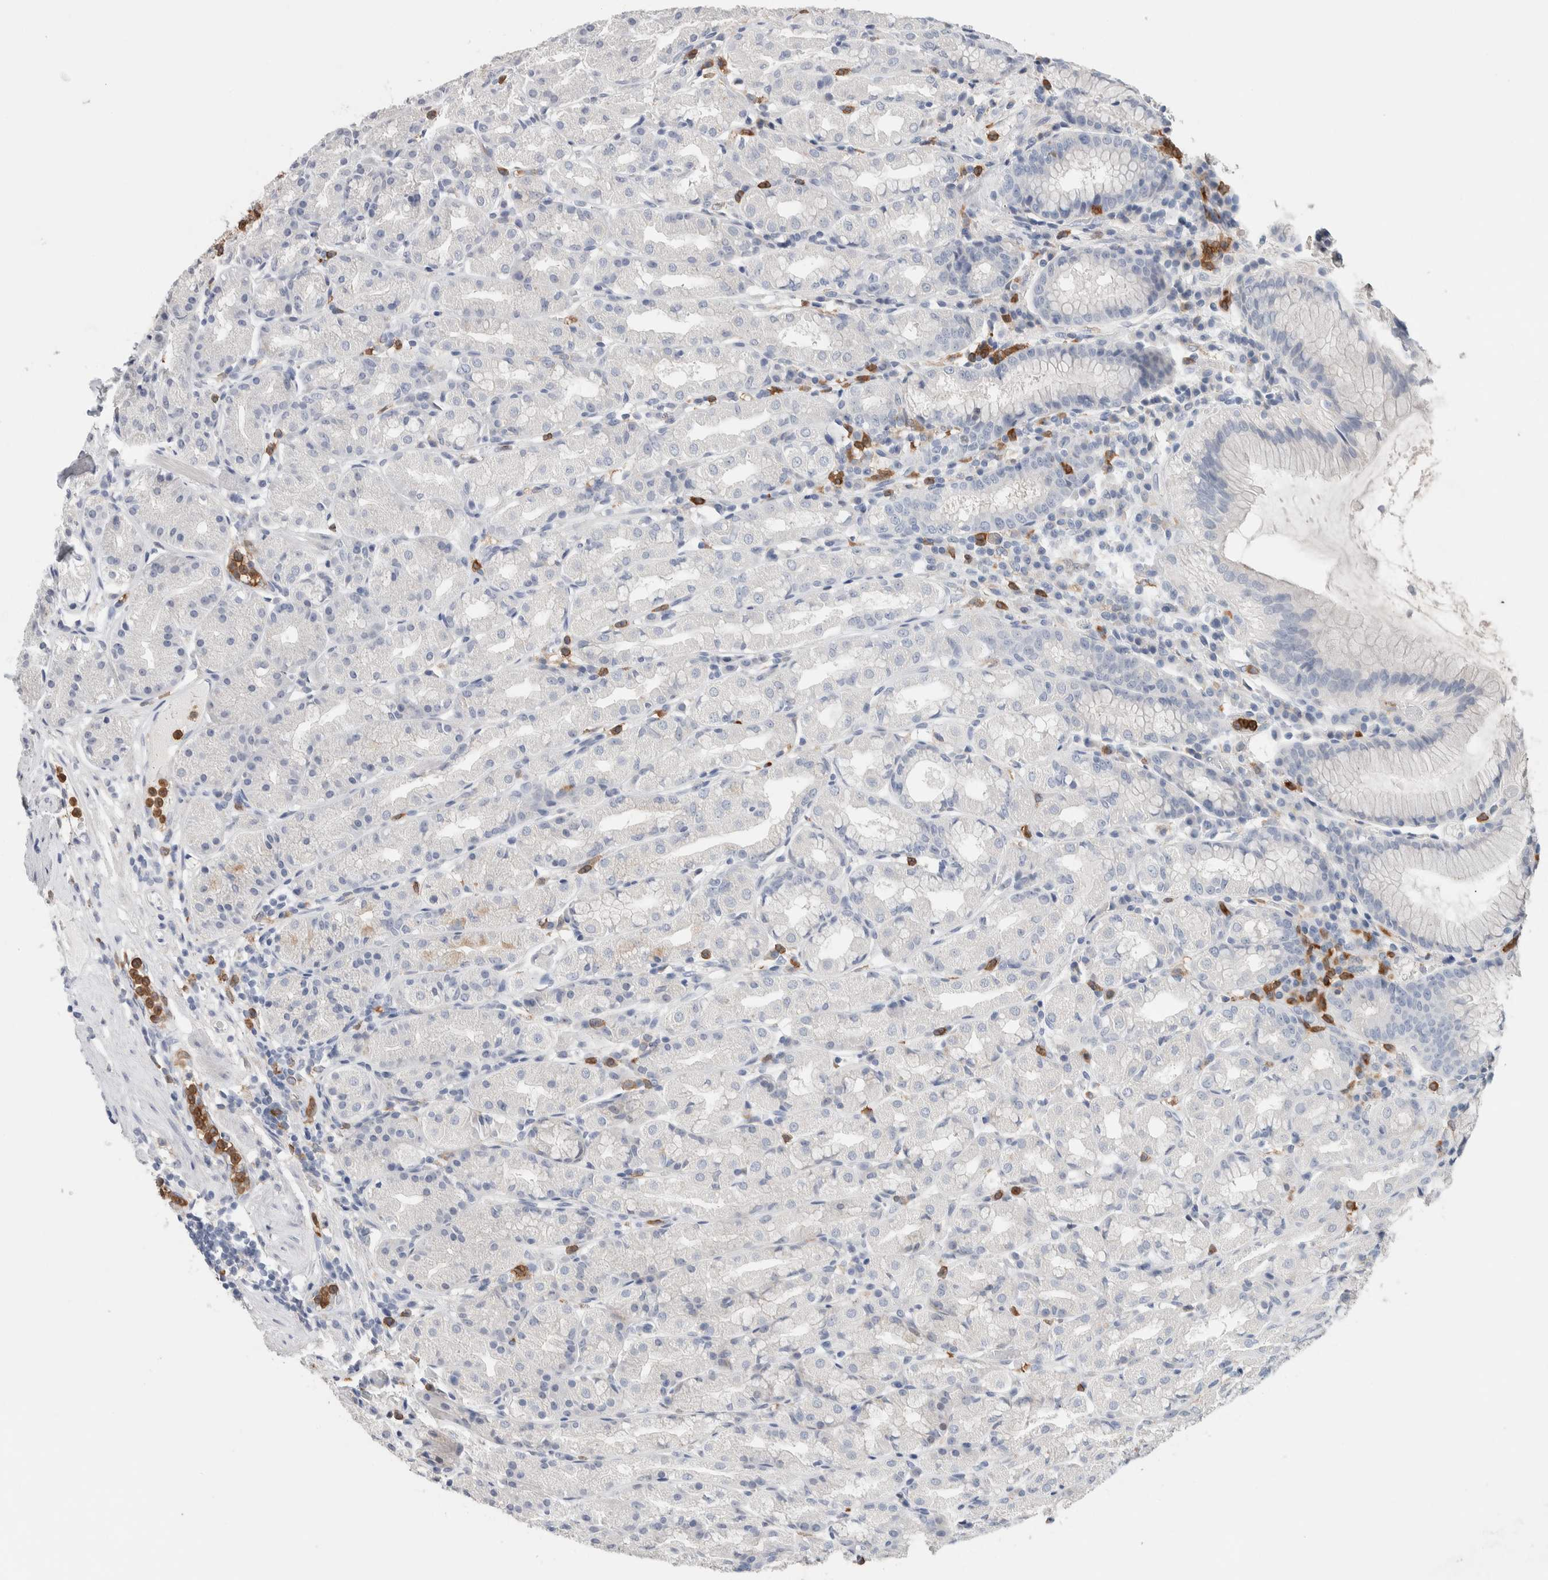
{"staining": {"intensity": "negative", "quantity": "none", "location": "none"}, "tissue": "stomach", "cell_type": "Glandular cells", "image_type": "normal", "snomed": [{"axis": "morphology", "description": "Normal tissue, NOS"}, {"axis": "topography", "description": "Stomach, lower"}], "caption": "Photomicrograph shows no significant protein expression in glandular cells of benign stomach.", "gene": "NCF2", "patient": {"sex": "female", "age": 56}}